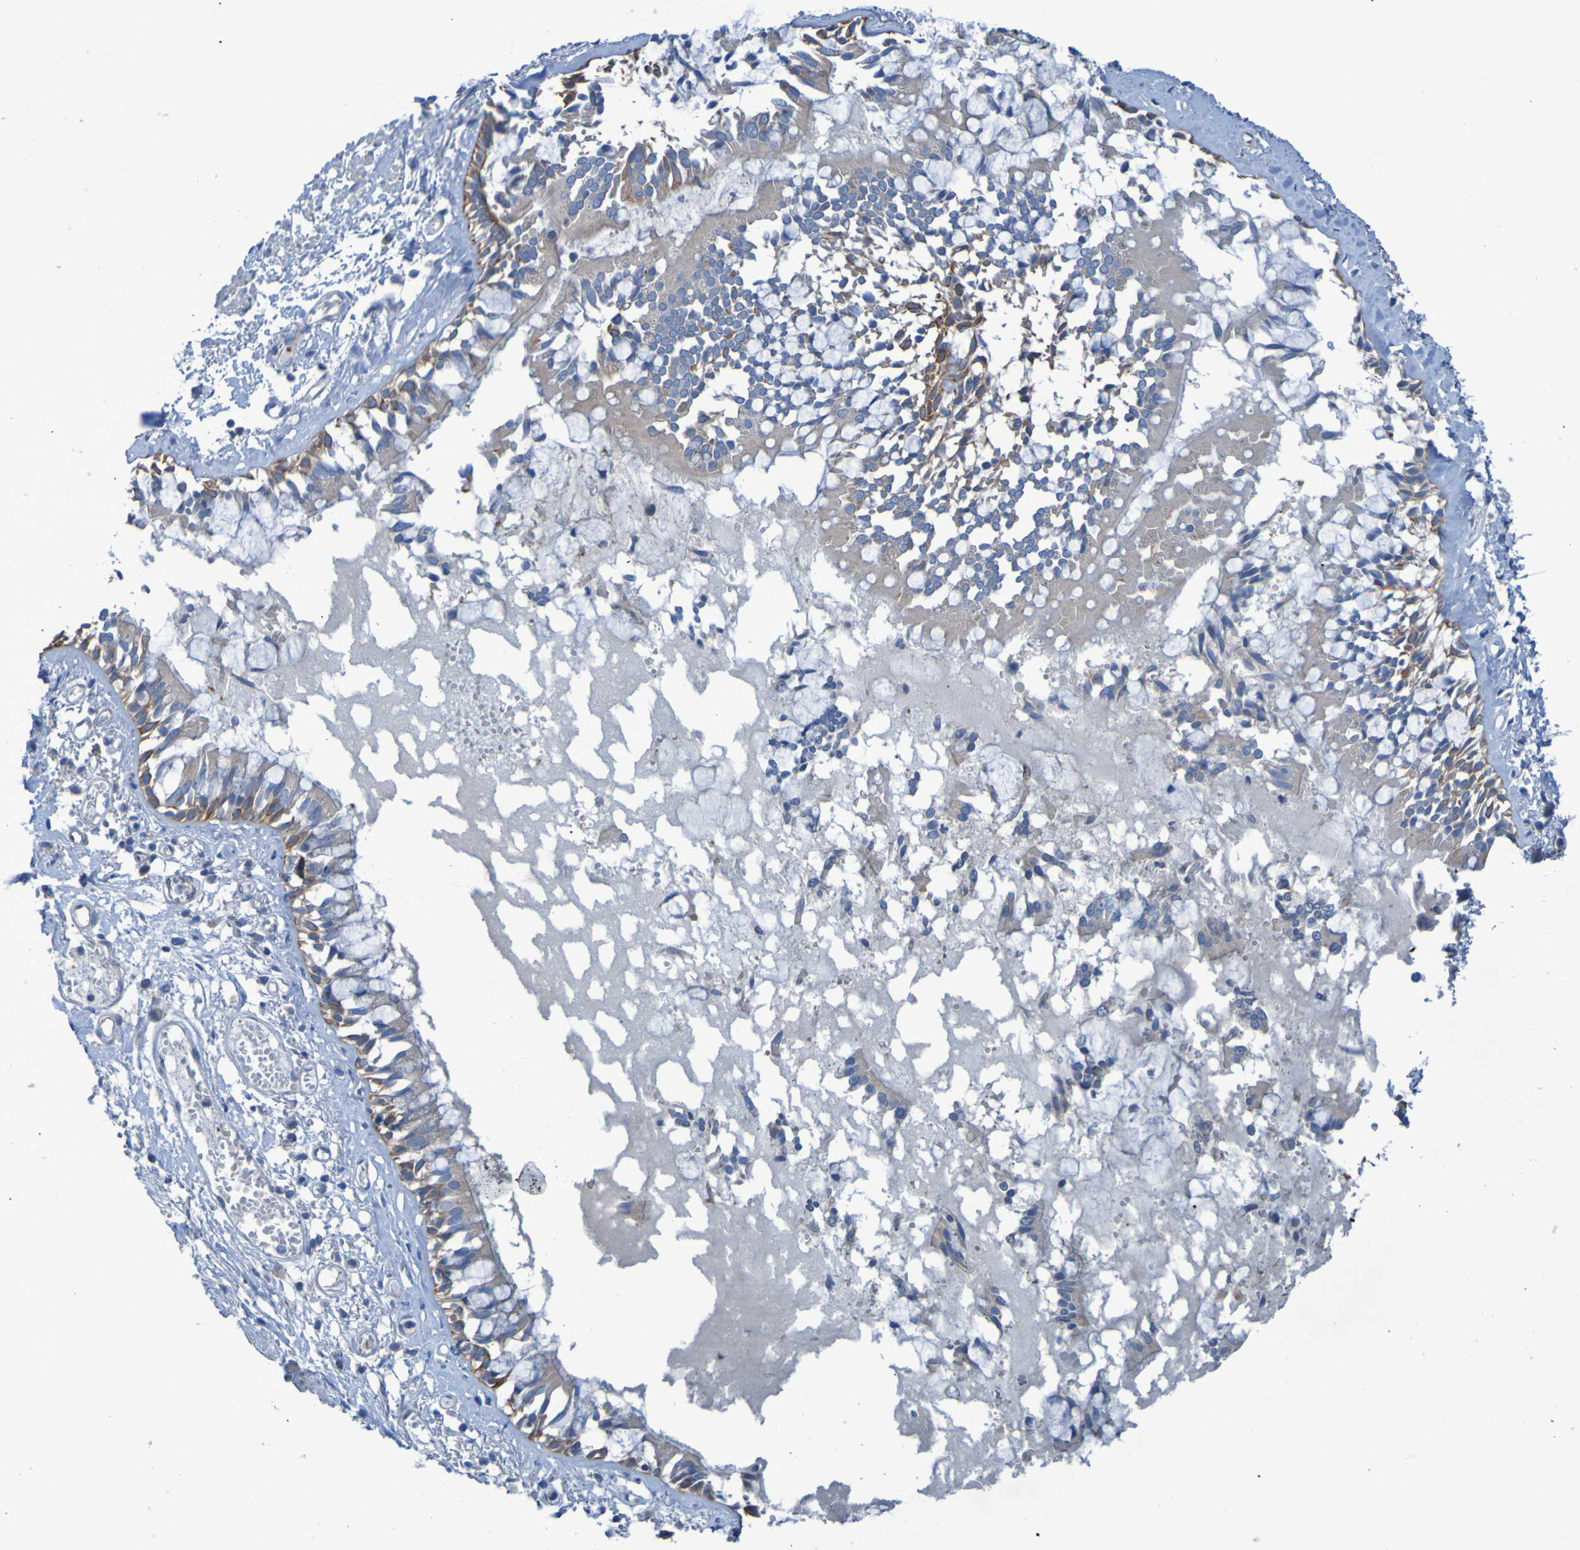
{"staining": {"intensity": "moderate", "quantity": ">75%", "location": "cytoplasmic/membranous"}, "tissue": "bronchus", "cell_type": "Respiratory epithelial cells", "image_type": "normal", "snomed": [{"axis": "morphology", "description": "Normal tissue, NOS"}, {"axis": "morphology", "description": "Inflammation, NOS"}, {"axis": "topography", "description": "Cartilage tissue"}, {"axis": "topography", "description": "Lung"}], "caption": "Protein analysis of normal bronchus displays moderate cytoplasmic/membranous expression in about >75% of respiratory epithelial cells.", "gene": "NPRL3", "patient": {"sex": "male", "age": 71}}